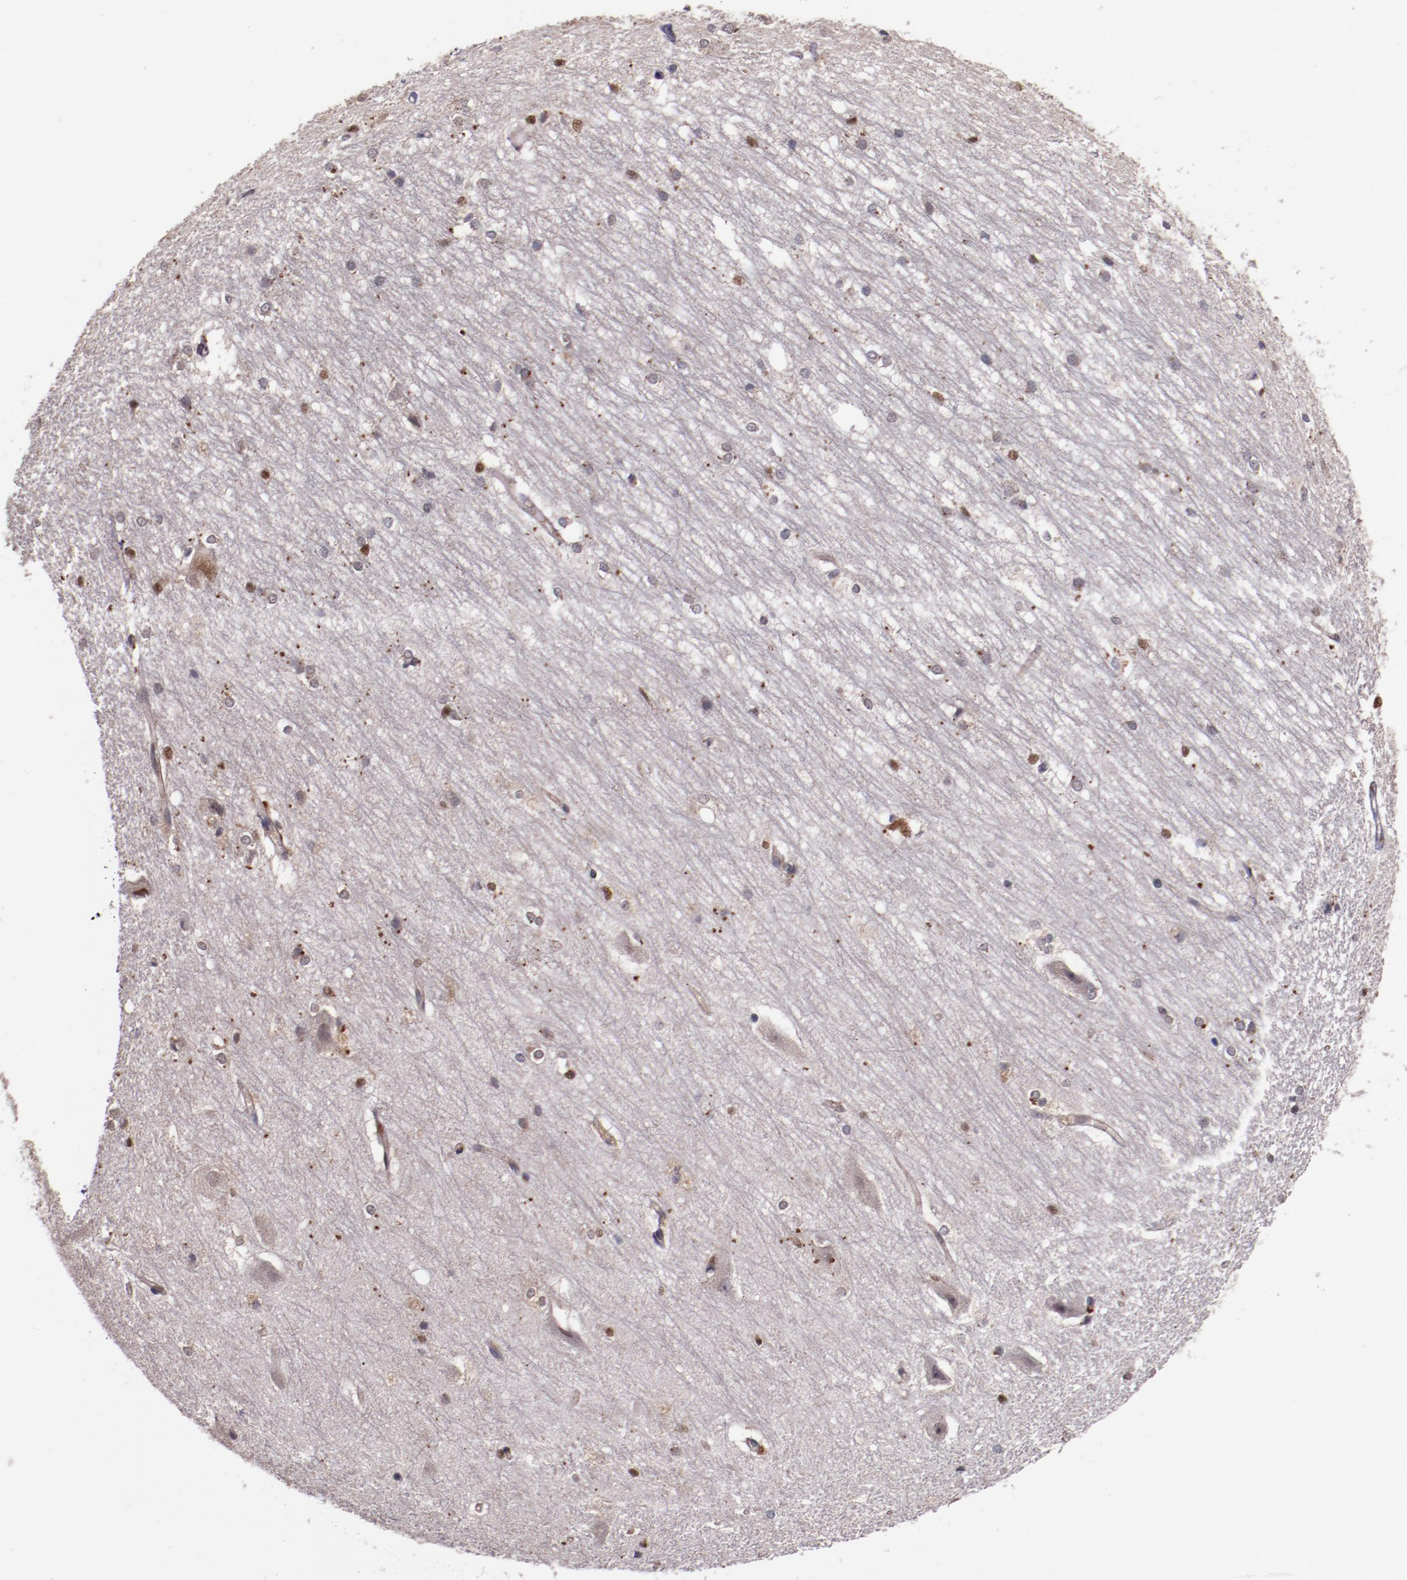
{"staining": {"intensity": "moderate", "quantity": "<25%", "location": "nuclear"}, "tissue": "hippocampus", "cell_type": "Glial cells", "image_type": "normal", "snomed": [{"axis": "morphology", "description": "Normal tissue, NOS"}, {"axis": "topography", "description": "Hippocampus"}], "caption": "Immunohistochemical staining of benign human hippocampus shows moderate nuclear protein positivity in approximately <25% of glial cells.", "gene": "CHEK2", "patient": {"sex": "female", "age": 19}}